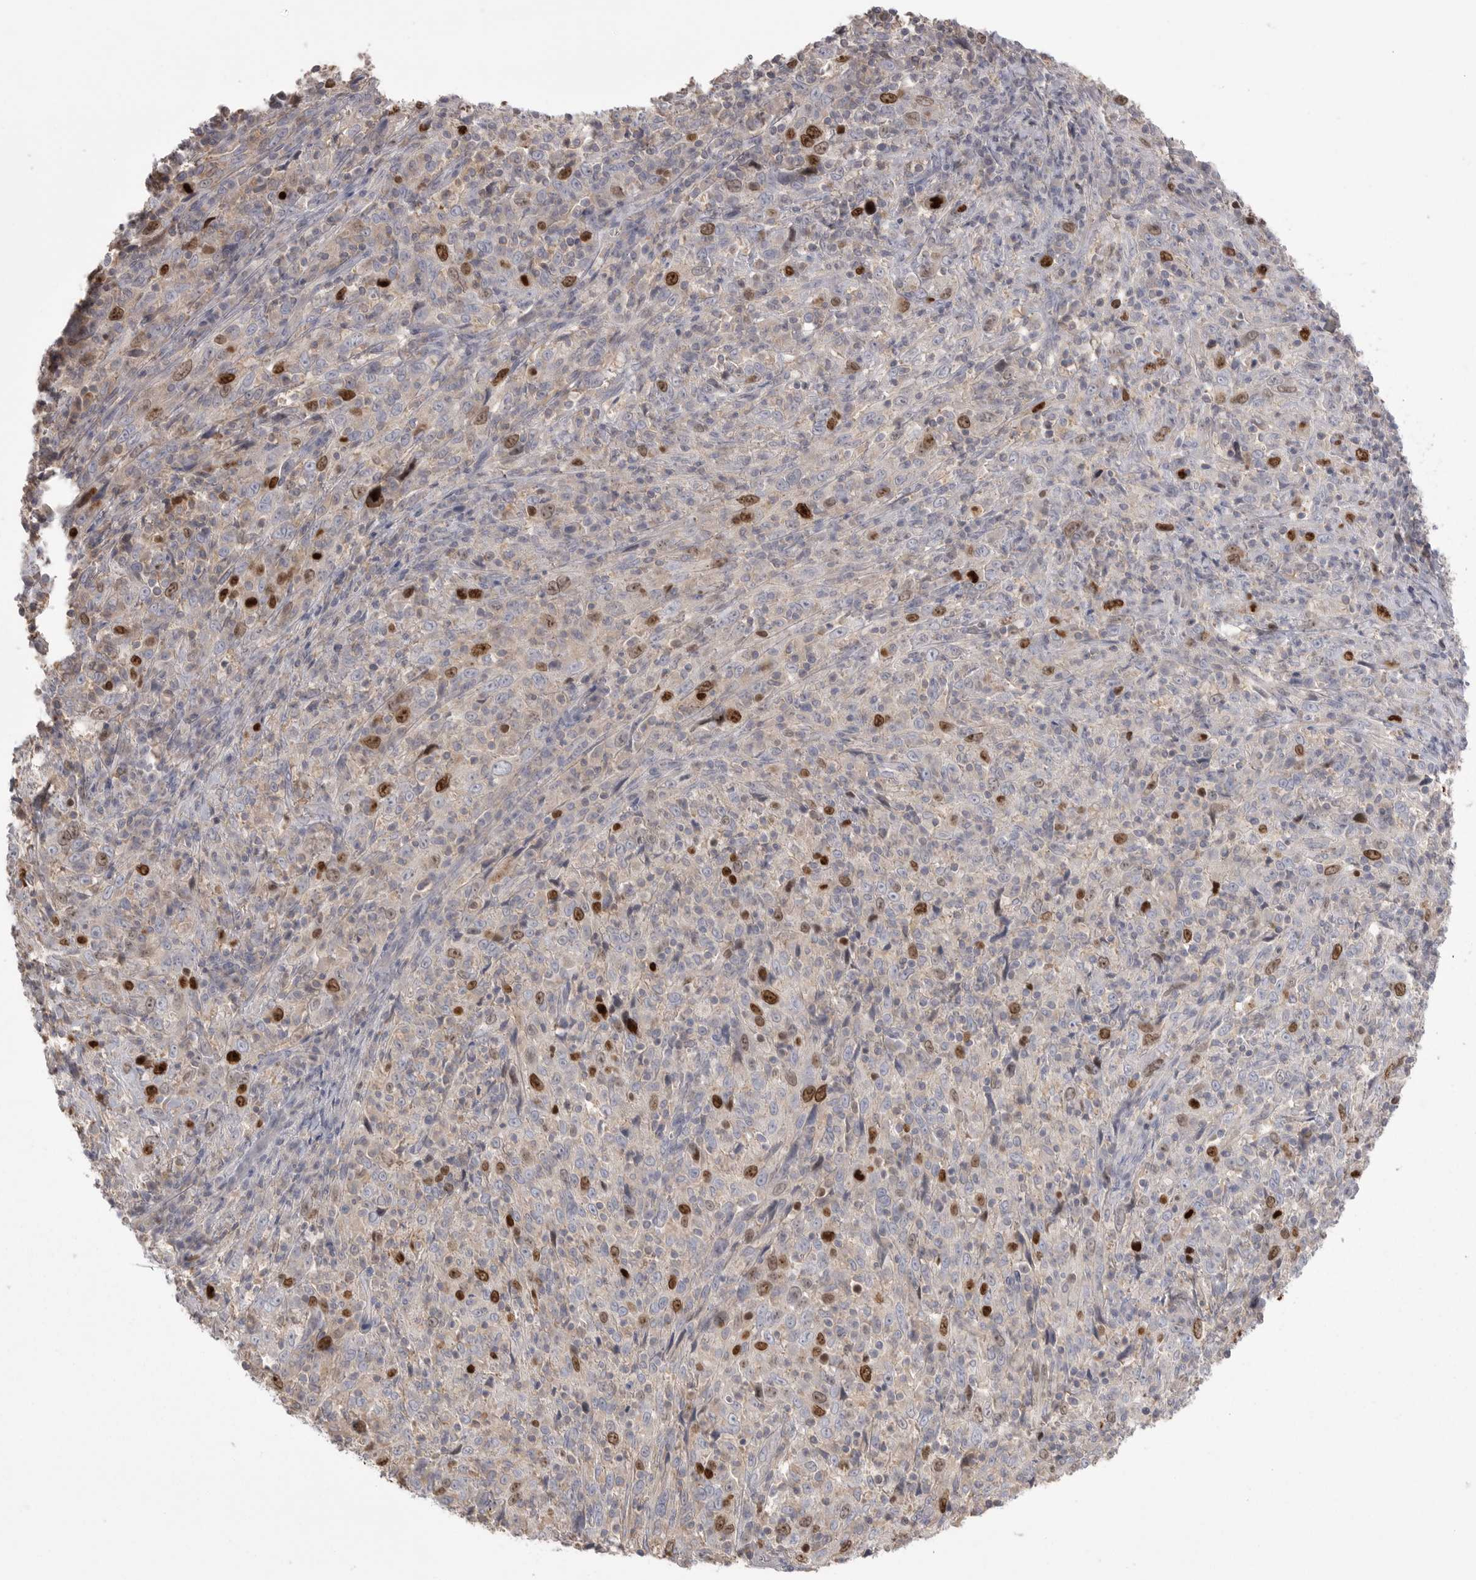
{"staining": {"intensity": "strong", "quantity": "<25%", "location": "nuclear"}, "tissue": "cervical cancer", "cell_type": "Tumor cells", "image_type": "cancer", "snomed": [{"axis": "morphology", "description": "Squamous cell carcinoma, NOS"}, {"axis": "topography", "description": "Cervix"}], "caption": "Cervical squamous cell carcinoma was stained to show a protein in brown. There is medium levels of strong nuclear expression in approximately <25% of tumor cells.", "gene": "TOP2A", "patient": {"sex": "female", "age": 46}}